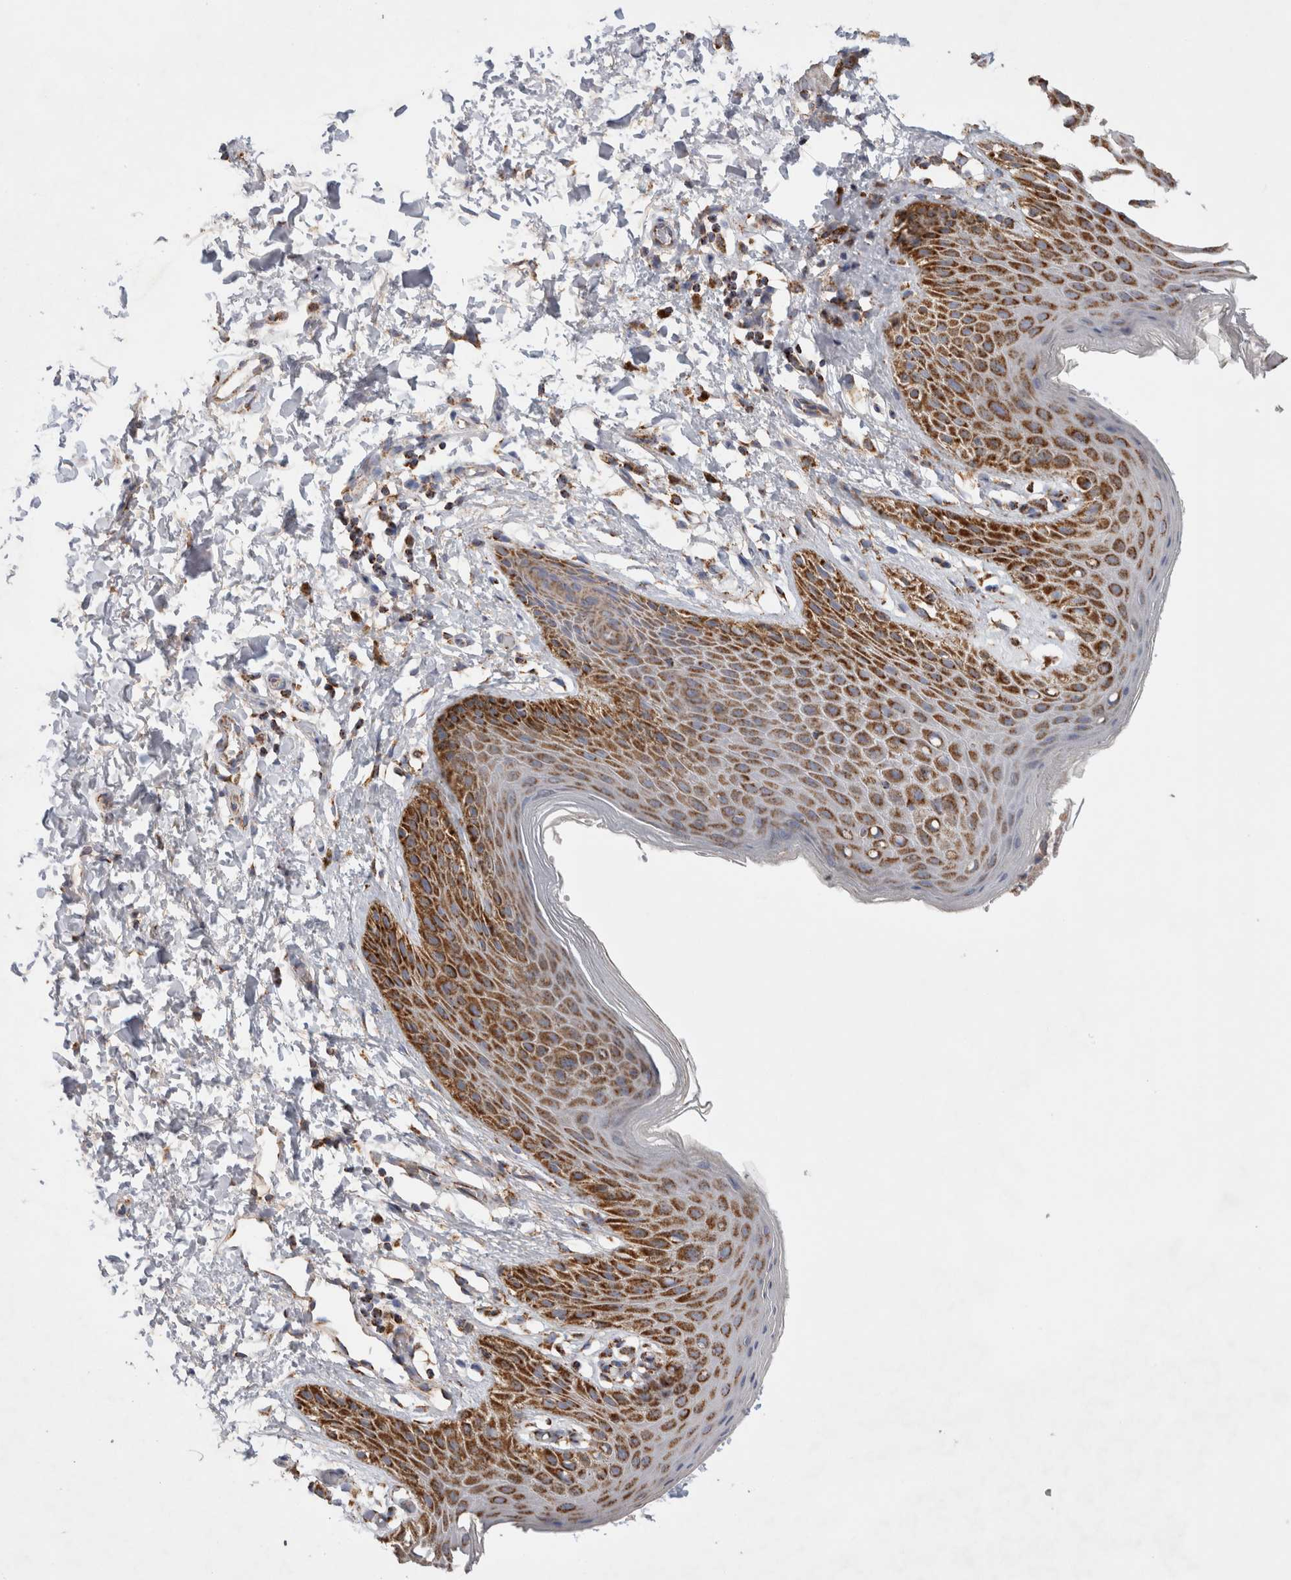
{"staining": {"intensity": "strong", "quantity": "25%-75%", "location": "cytoplasmic/membranous"}, "tissue": "skin", "cell_type": "Epidermal cells", "image_type": "normal", "snomed": [{"axis": "morphology", "description": "Normal tissue, NOS"}, {"axis": "topography", "description": "Anal"}, {"axis": "topography", "description": "Peripheral nerve tissue"}], "caption": "This micrograph shows immunohistochemistry staining of unremarkable human skin, with high strong cytoplasmic/membranous expression in approximately 25%-75% of epidermal cells.", "gene": "IARS2", "patient": {"sex": "male", "age": 44}}